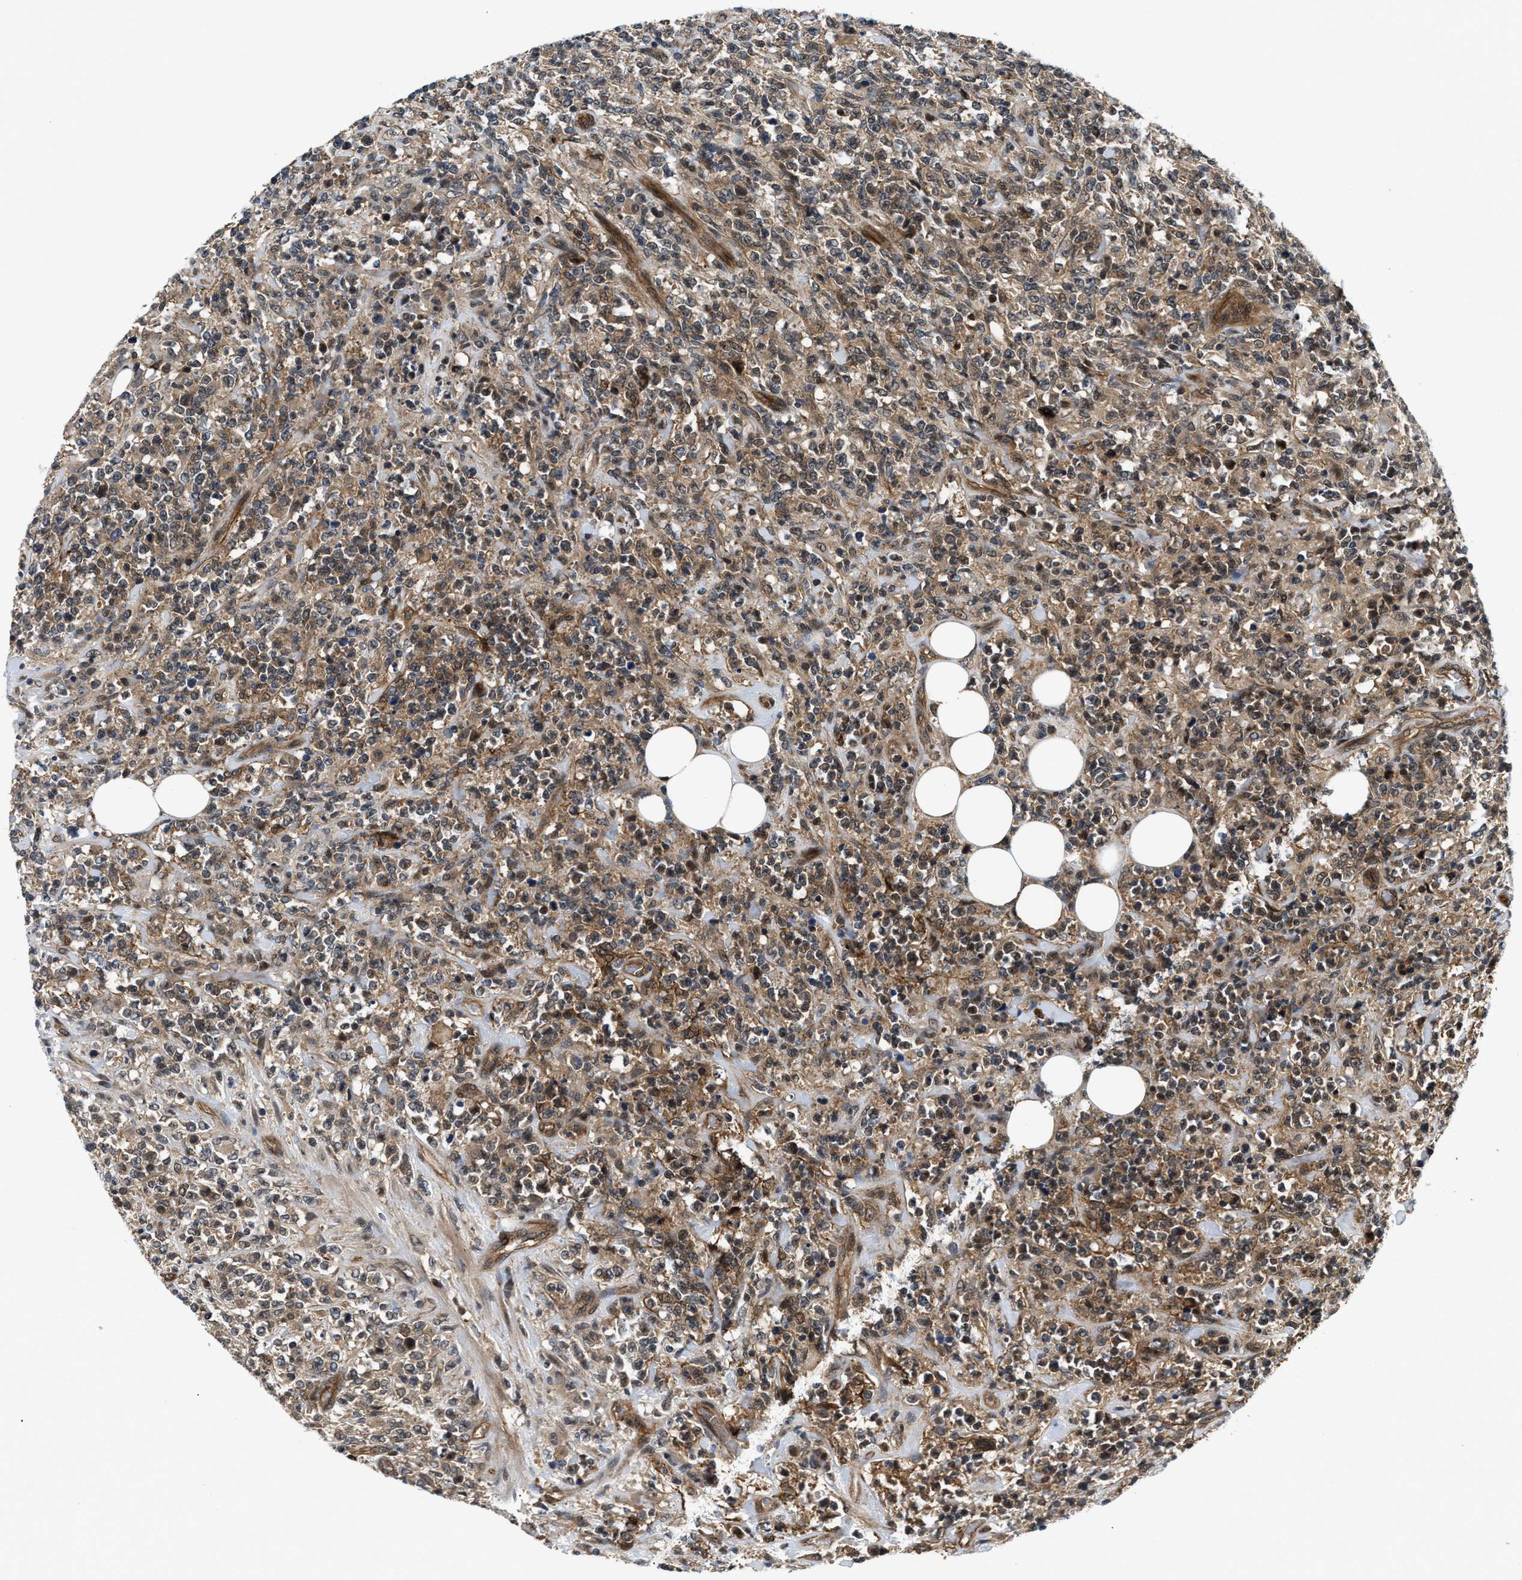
{"staining": {"intensity": "weak", "quantity": ">75%", "location": "cytoplasmic/membranous"}, "tissue": "lymphoma", "cell_type": "Tumor cells", "image_type": "cancer", "snomed": [{"axis": "morphology", "description": "Malignant lymphoma, non-Hodgkin's type, High grade"}, {"axis": "topography", "description": "Soft tissue"}], "caption": "Brown immunohistochemical staining in malignant lymphoma, non-Hodgkin's type (high-grade) reveals weak cytoplasmic/membranous positivity in about >75% of tumor cells.", "gene": "COPS2", "patient": {"sex": "male", "age": 18}}